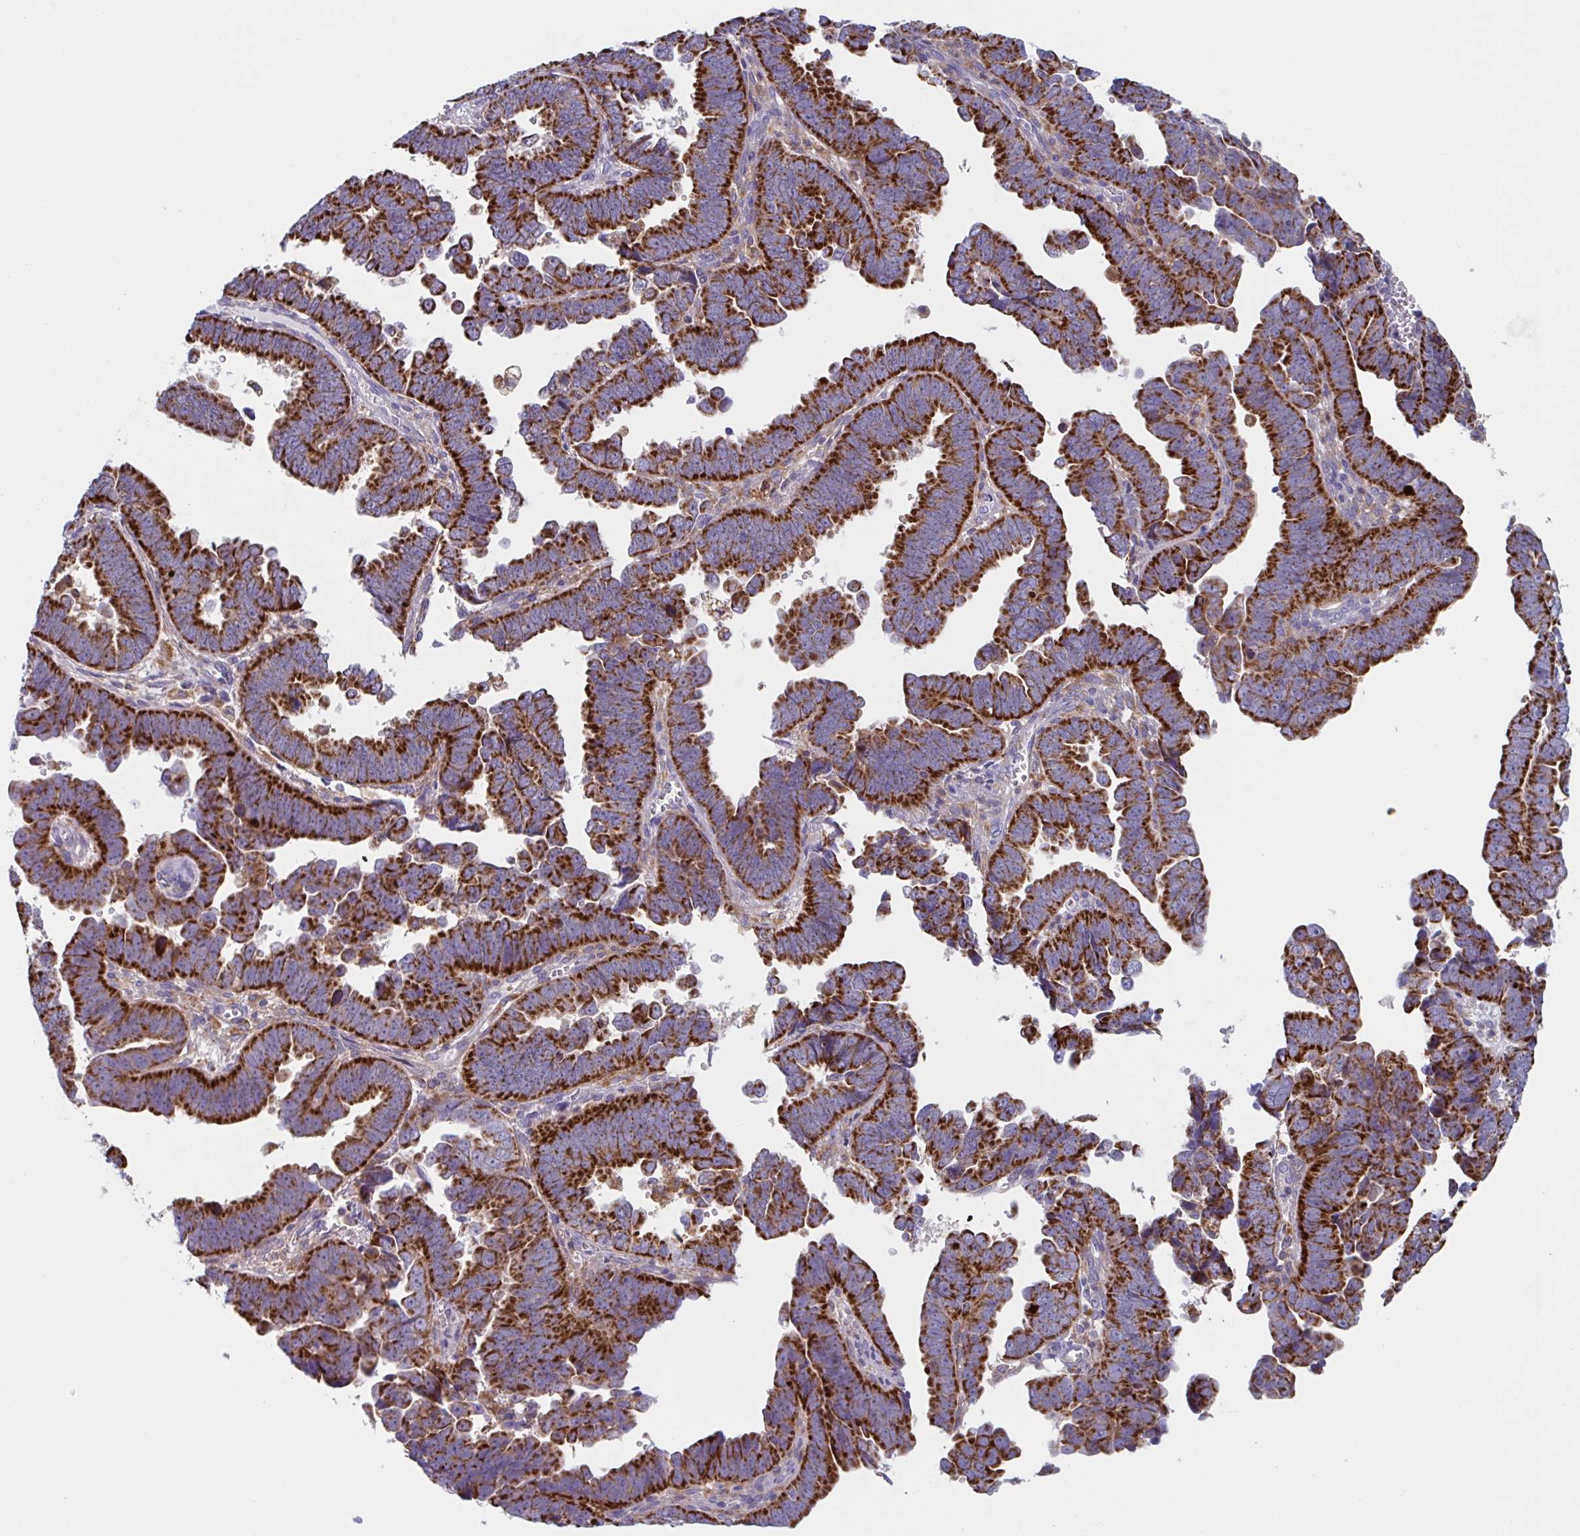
{"staining": {"intensity": "strong", "quantity": ">75%", "location": "cytoplasmic/membranous"}, "tissue": "endometrial cancer", "cell_type": "Tumor cells", "image_type": "cancer", "snomed": [{"axis": "morphology", "description": "Adenocarcinoma, NOS"}, {"axis": "topography", "description": "Endometrium"}], "caption": "Protein staining by IHC shows strong cytoplasmic/membranous positivity in about >75% of tumor cells in adenocarcinoma (endometrial). The protein is stained brown, and the nuclei are stained in blue (DAB (3,3'-diaminobenzidine) IHC with brightfield microscopy, high magnification).", "gene": "NIPSNAP1", "patient": {"sex": "female", "age": 75}}